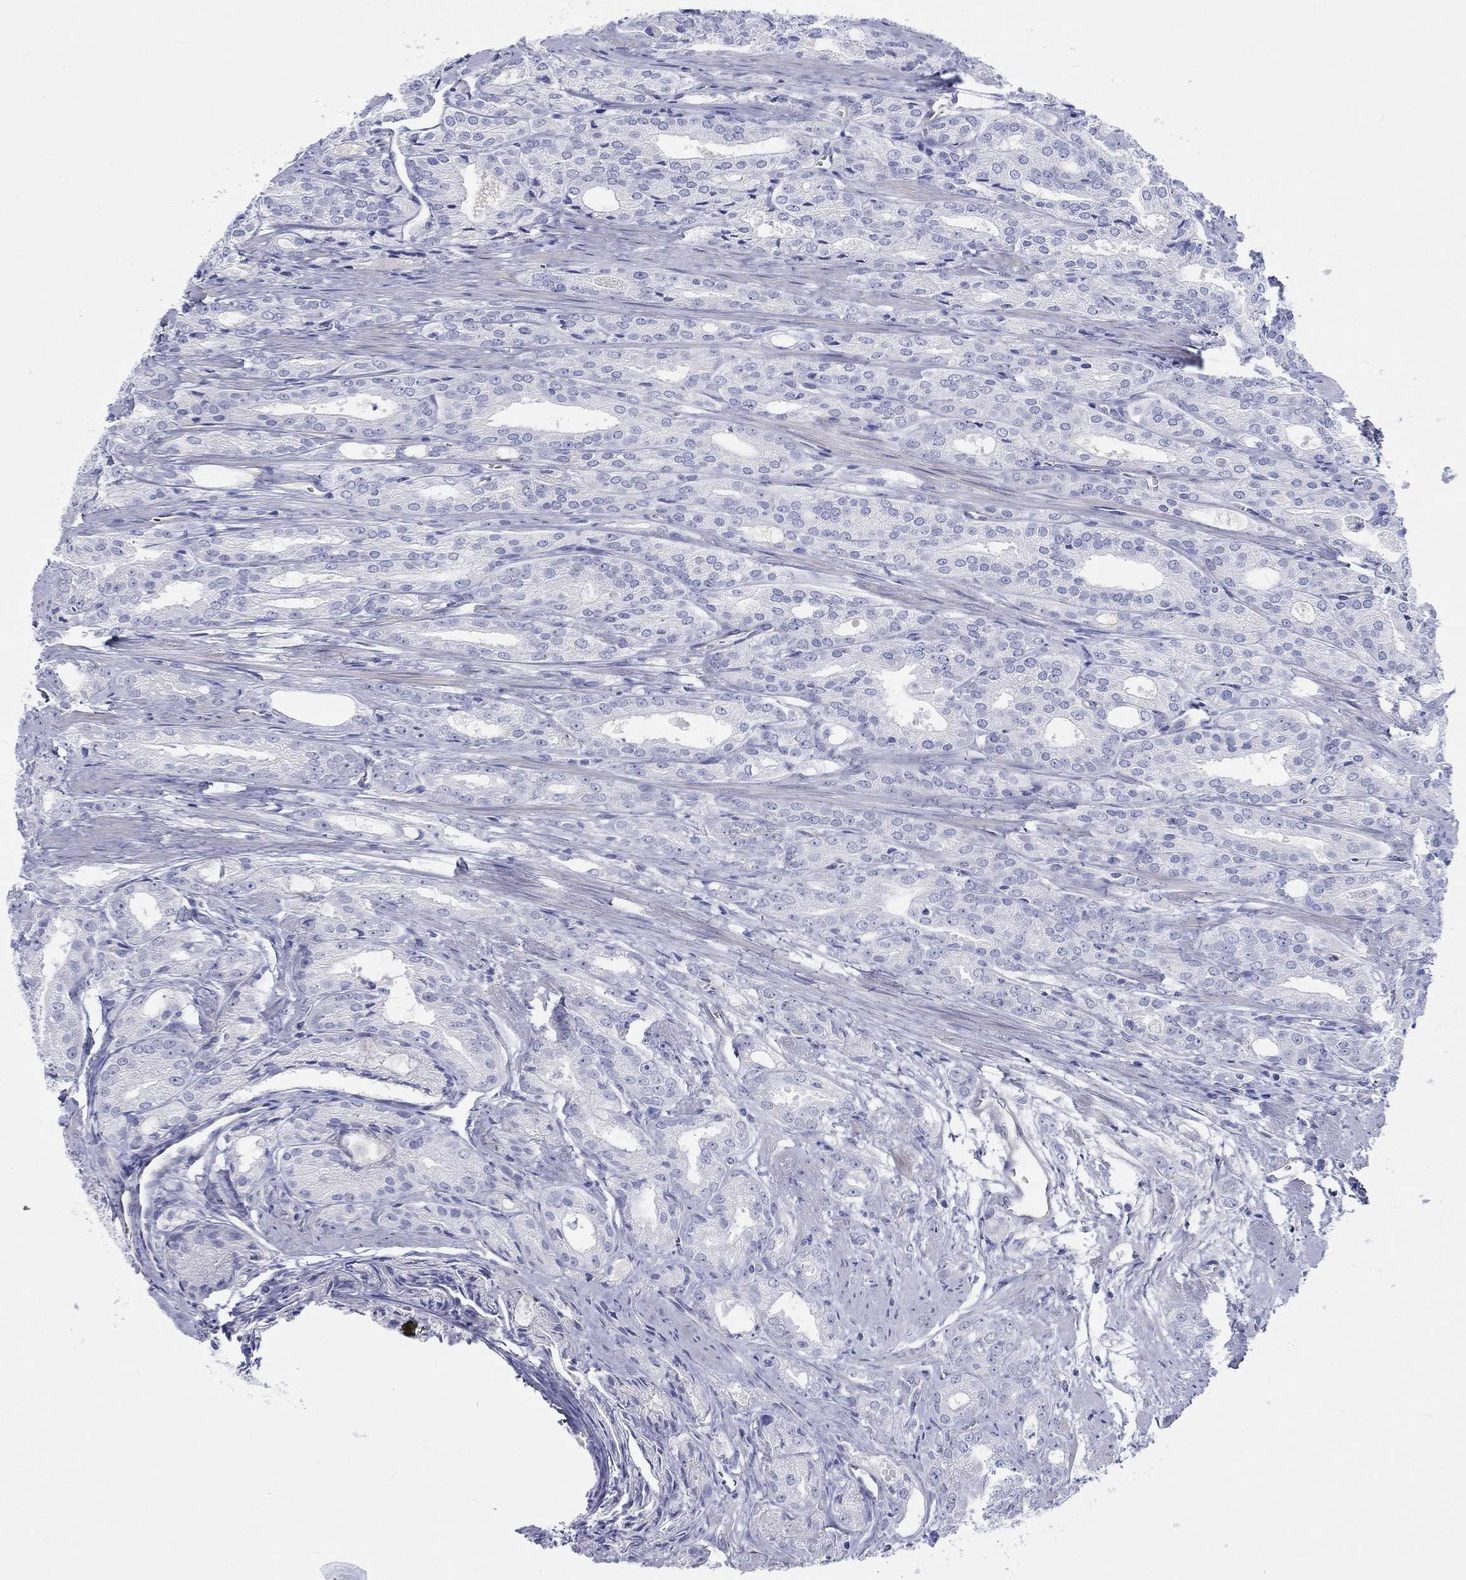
{"staining": {"intensity": "negative", "quantity": "none", "location": "none"}, "tissue": "prostate cancer", "cell_type": "Tumor cells", "image_type": "cancer", "snomed": [{"axis": "morphology", "description": "Adenocarcinoma, NOS"}, {"axis": "morphology", "description": "Adenocarcinoma, High grade"}, {"axis": "topography", "description": "Prostate"}], "caption": "Immunohistochemistry (IHC) photomicrograph of human prostate adenocarcinoma stained for a protein (brown), which exhibits no staining in tumor cells.", "gene": "CDY2B", "patient": {"sex": "male", "age": 70}}